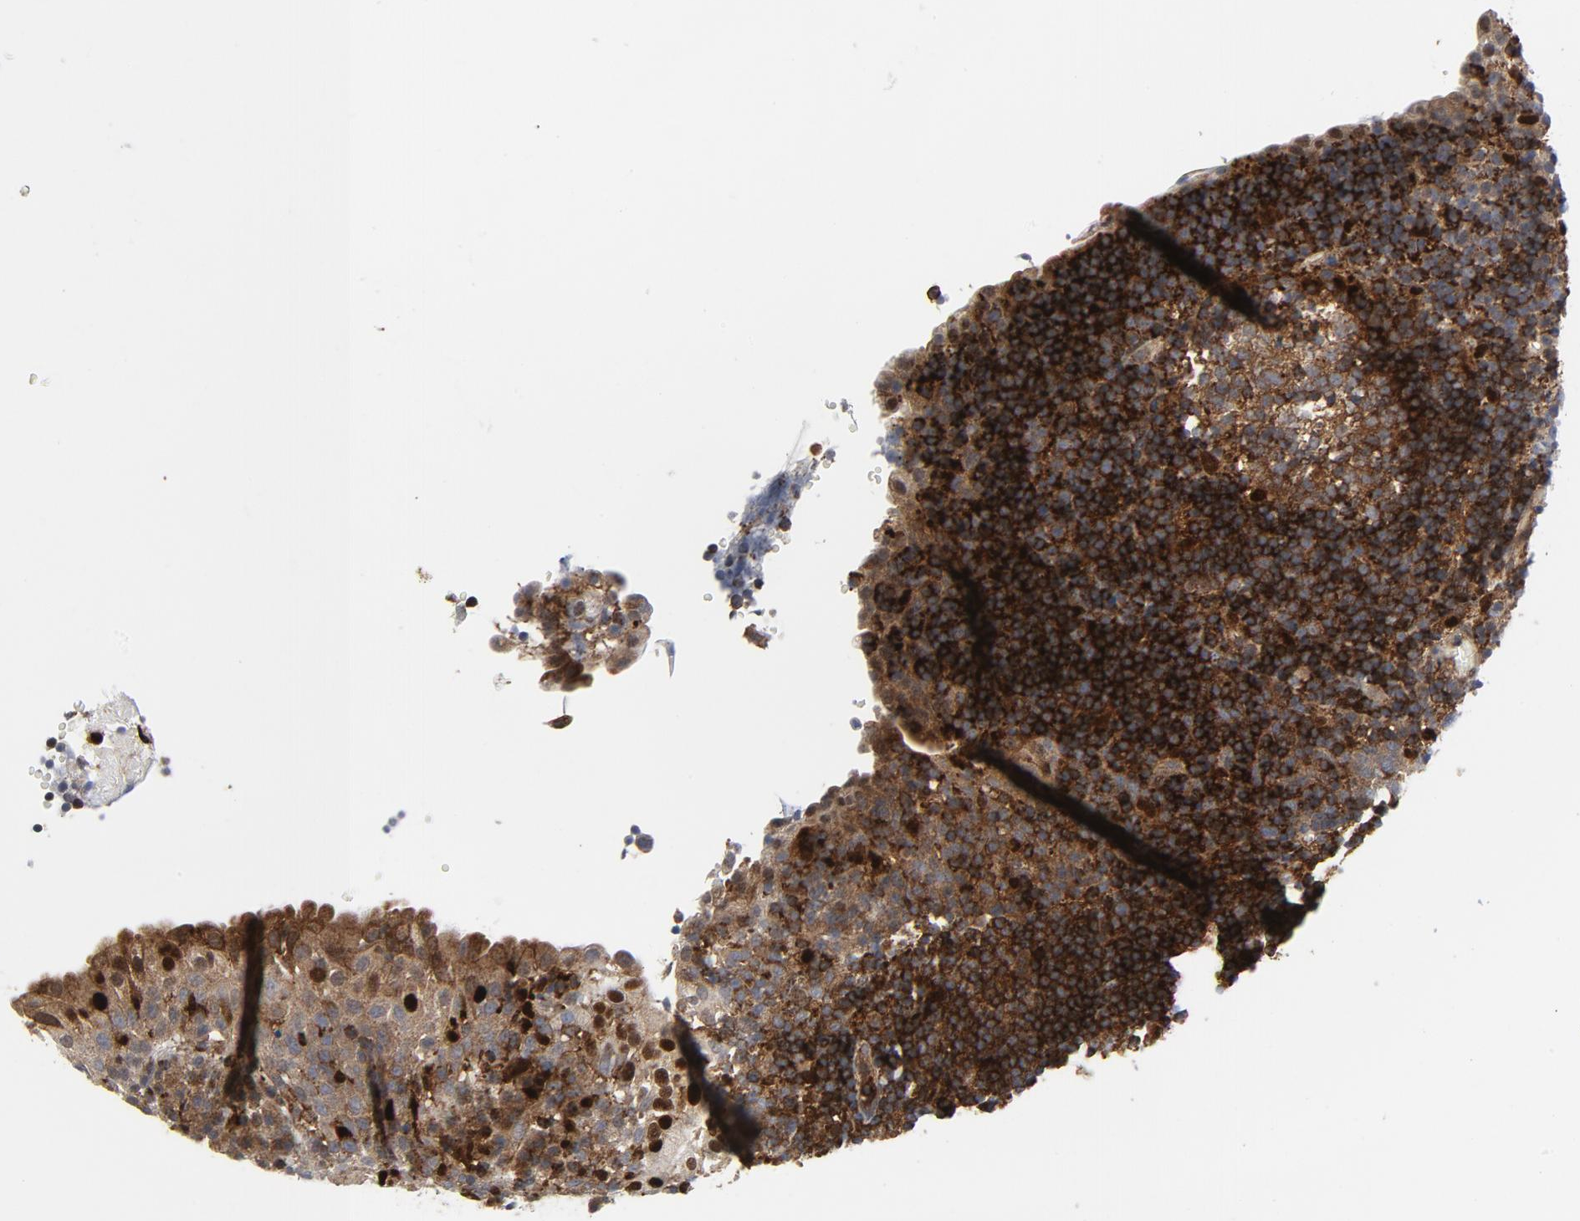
{"staining": {"intensity": "strong", "quantity": ">75%", "location": "cytoplasmic/membranous"}, "tissue": "tonsil", "cell_type": "Germinal center cells", "image_type": "normal", "snomed": [{"axis": "morphology", "description": "Normal tissue, NOS"}, {"axis": "topography", "description": "Tonsil"}], "caption": "Immunohistochemical staining of normal tonsil exhibits >75% levels of strong cytoplasmic/membranous protein staining in approximately >75% of germinal center cells.", "gene": "YES1", "patient": {"sex": "female", "age": 40}}